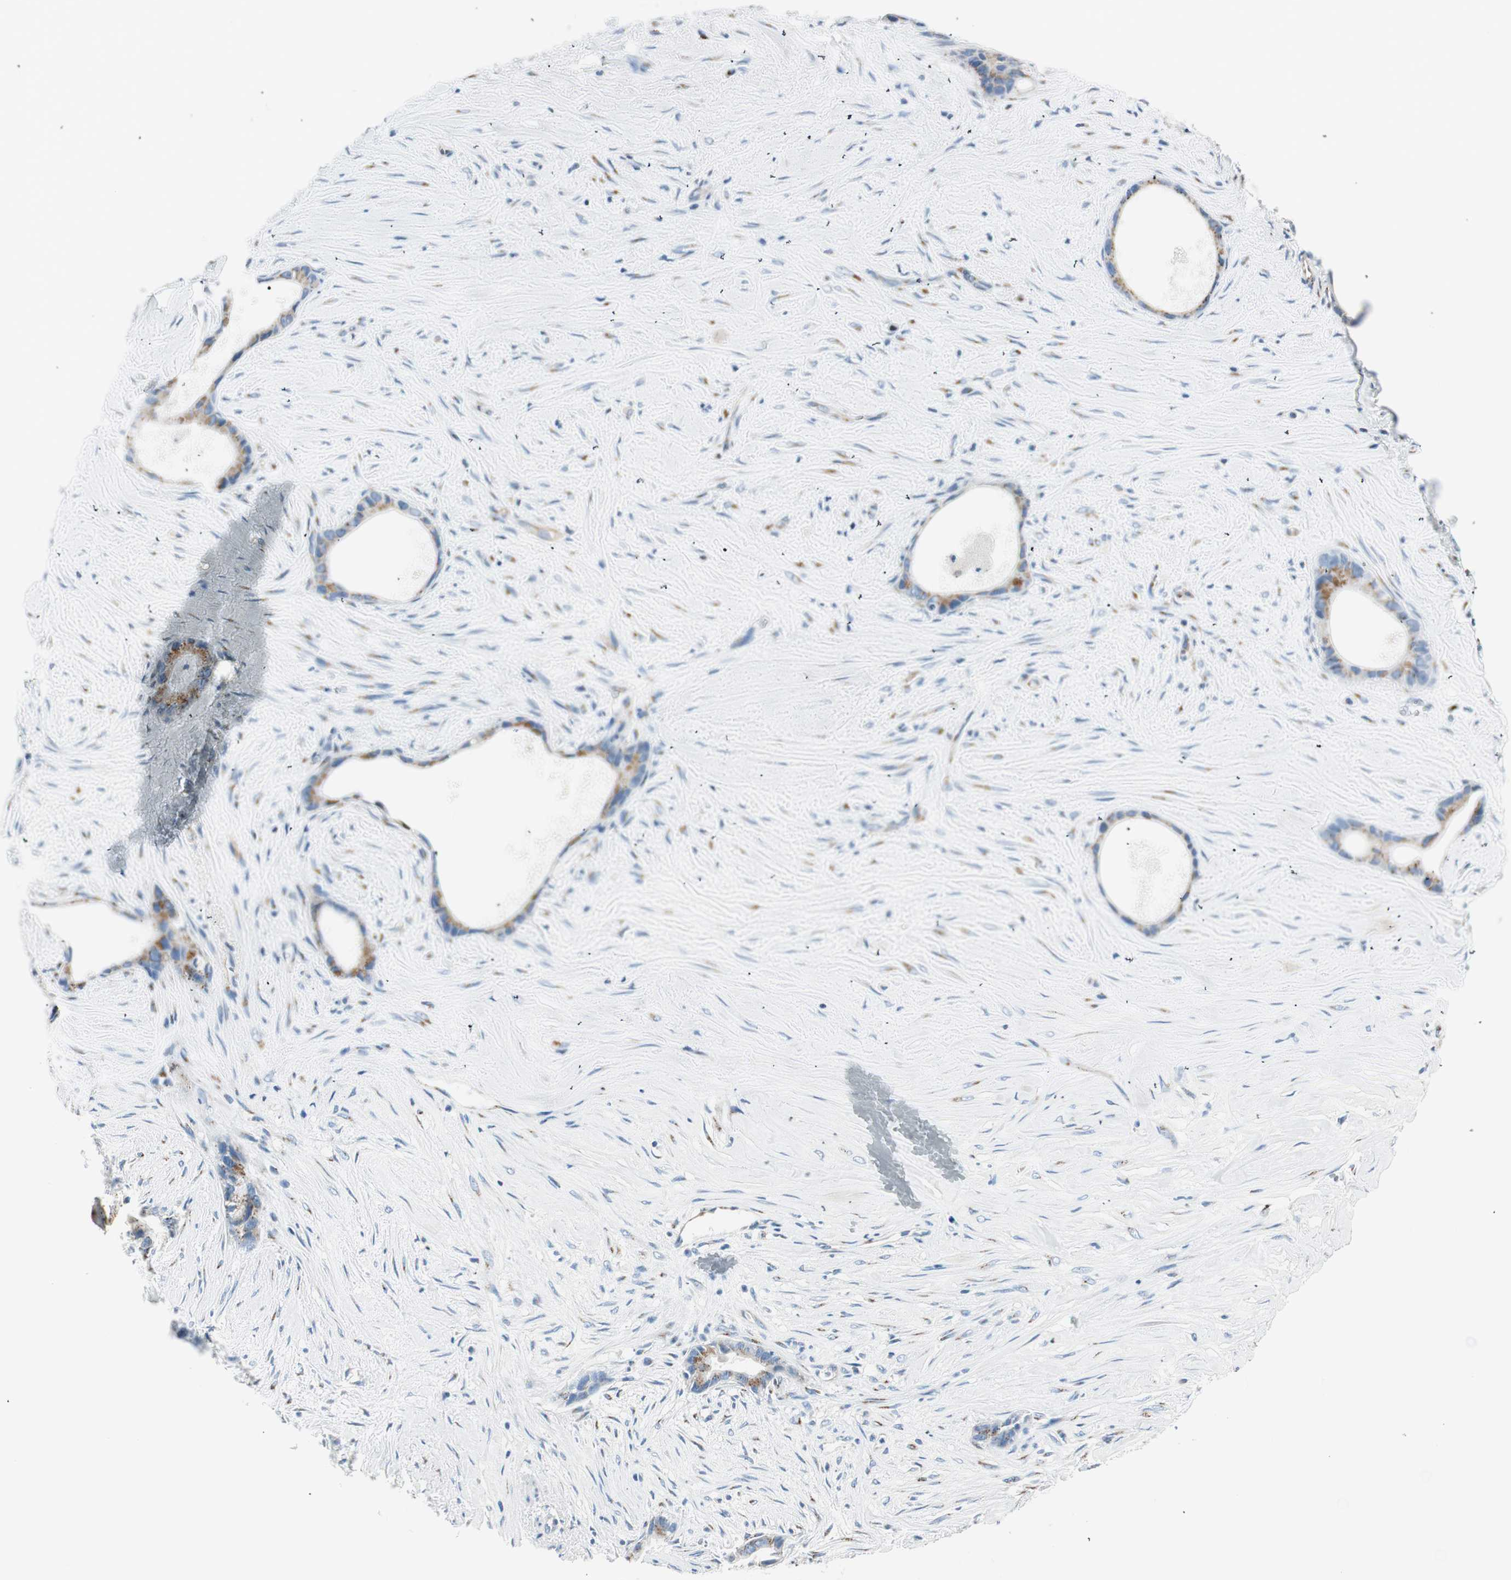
{"staining": {"intensity": "moderate", "quantity": "<25%", "location": "cytoplasmic/membranous"}, "tissue": "liver cancer", "cell_type": "Tumor cells", "image_type": "cancer", "snomed": [{"axis": "morphology", "description": "Cholangiocarcinoma"}, {"axis": "topography", "description": "Liver"}], "caption": "The histopathology image reveals a brown stain indicating the presence of a protein in the cytoplasmic/membranous of tumor cells in liver cholangiocarcinoma.", "gene": "TMF1", "patient": {"sex": "female", "age": 55}}